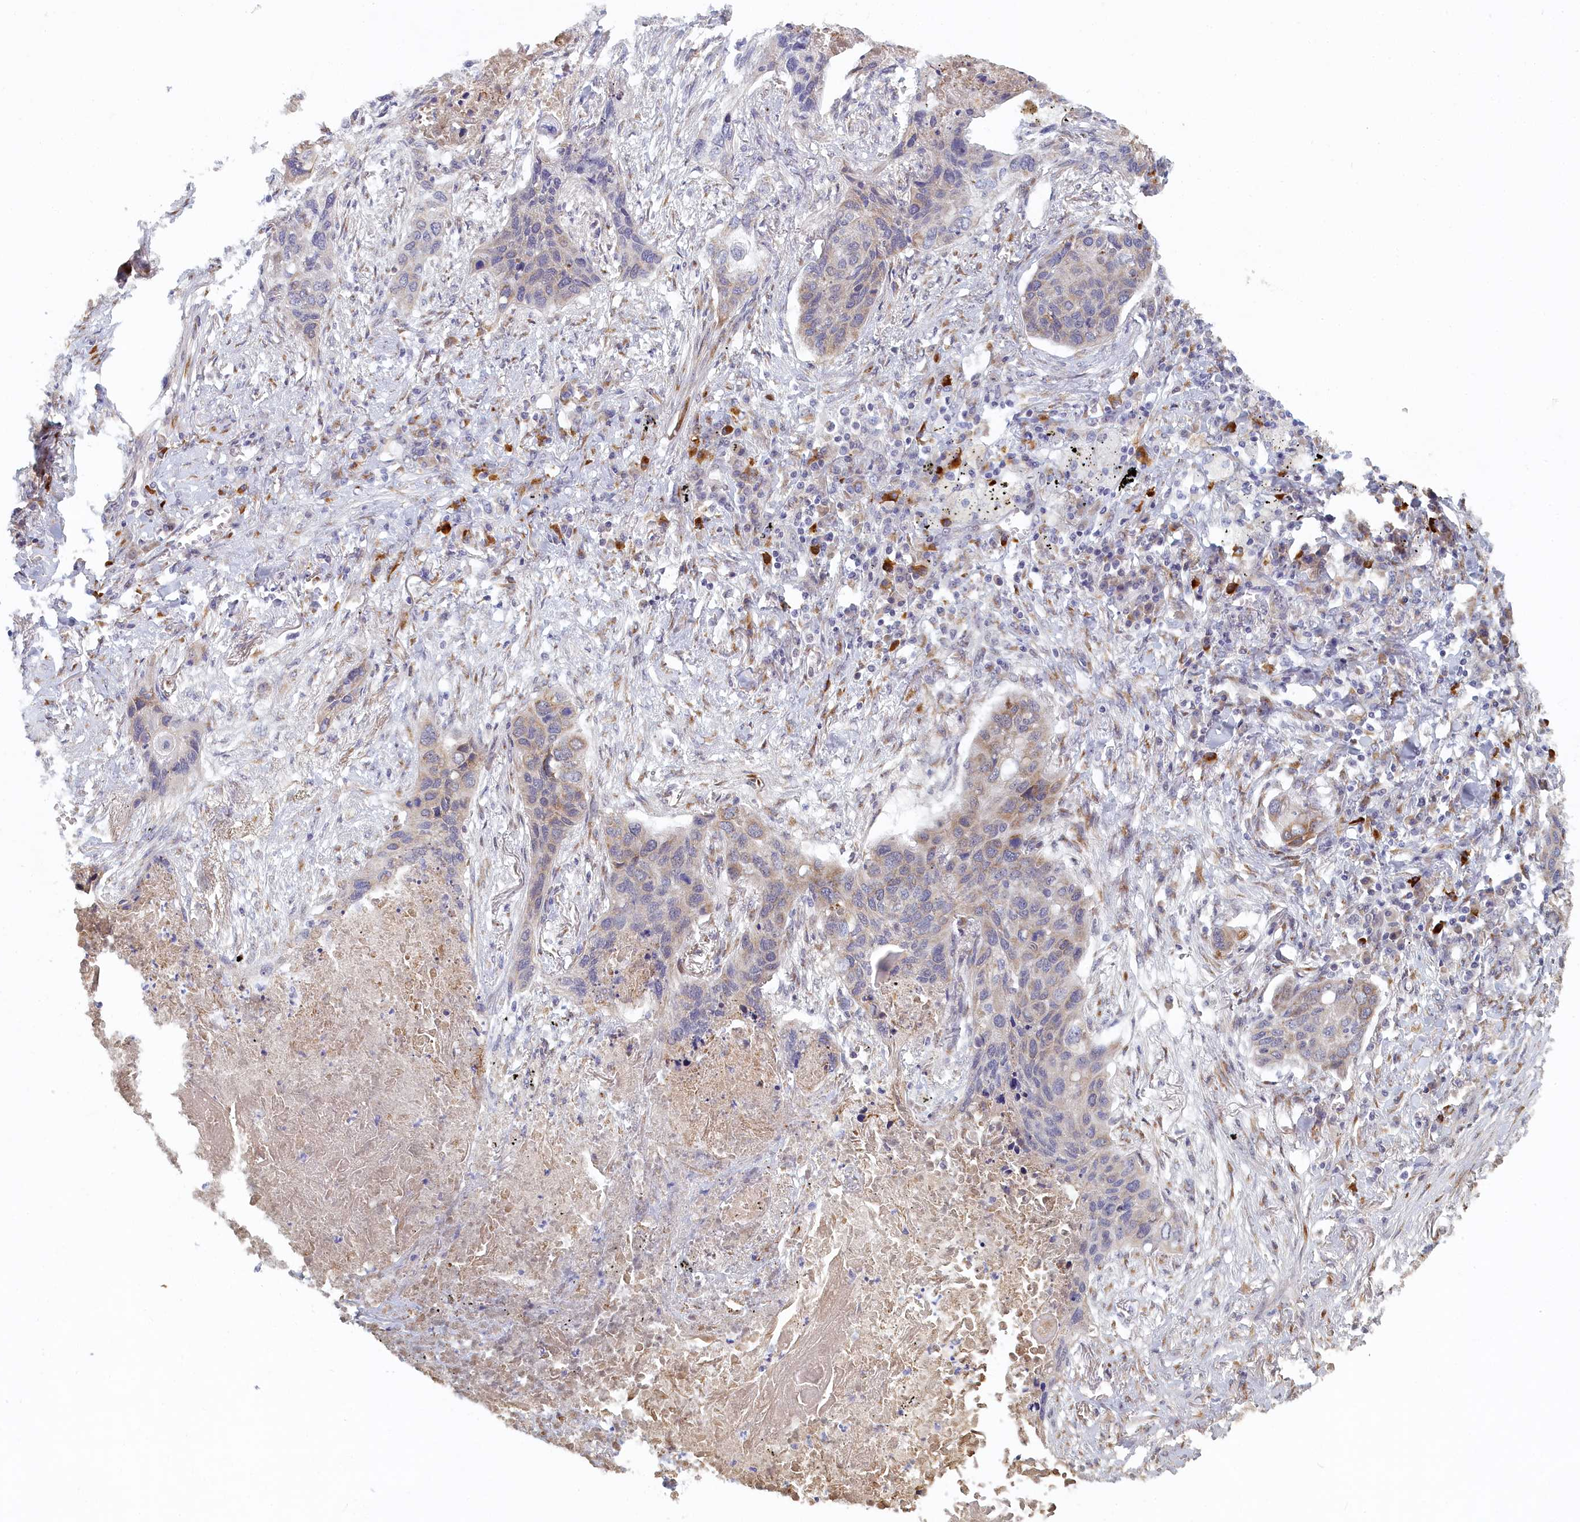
{"staining": {"intensity": "weak", "quantity": "<25%", "location": "cytoplasmic/membranous"}, "tissue": "lung cancer", "cell_type": "Tumor cells", "image_type": "cancer", "snomed": [{"axis": "morphology", "description": "Squamous cell carcinoma, NOS"}, {"axis": "topography", "description": "Lung"}], "caption": "An IHC histopathology image of lung squamous cell carcinoma is shown. There is no staining in tumor cells of lung squamous cell carcinoma.", "gene": "DNAJC17", "patient": {"sex": "female", "age": 63}}